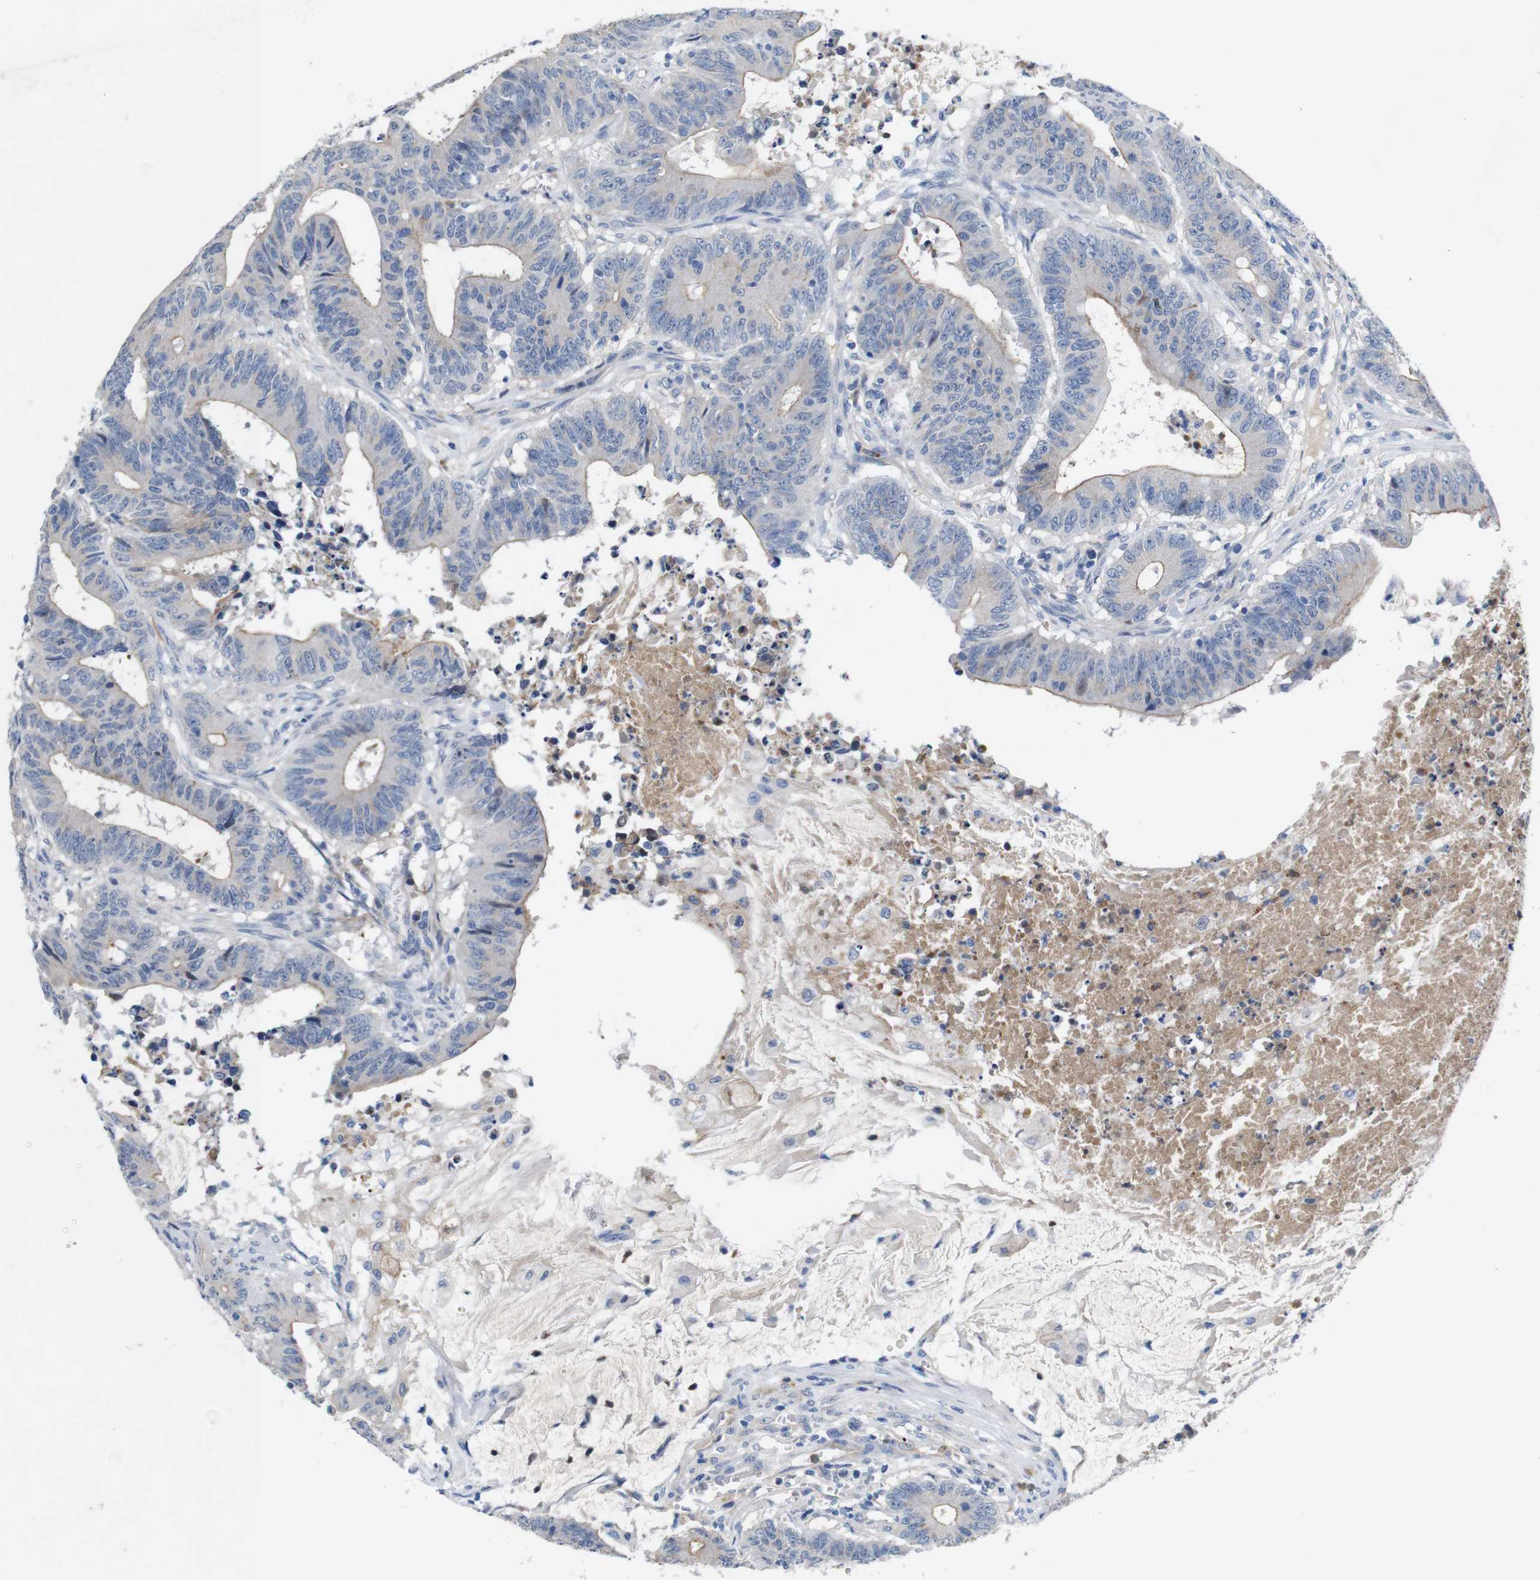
{"staining": {"intensity": "weak", "quantity": "25%-75%", "location": "cytoplasmic/membranous"}, "tissue": "colorectal cancer", "cell_type": "Tumor cells", "image_type": "cancer", "snomed": [{"axis": "morphology", "description": "Adenocarcinoma, NOS"}, {"axis": "topography", "description": "Colon"}], "caption": "Adenocarcinoma (colorectal) stained with immunohistochemistry displays weak cytoplasmic/membranous staining in about 25%-75% of tumor cells.", "gene": "C1RL", "patient": {"sex": "male", "age": 45}}